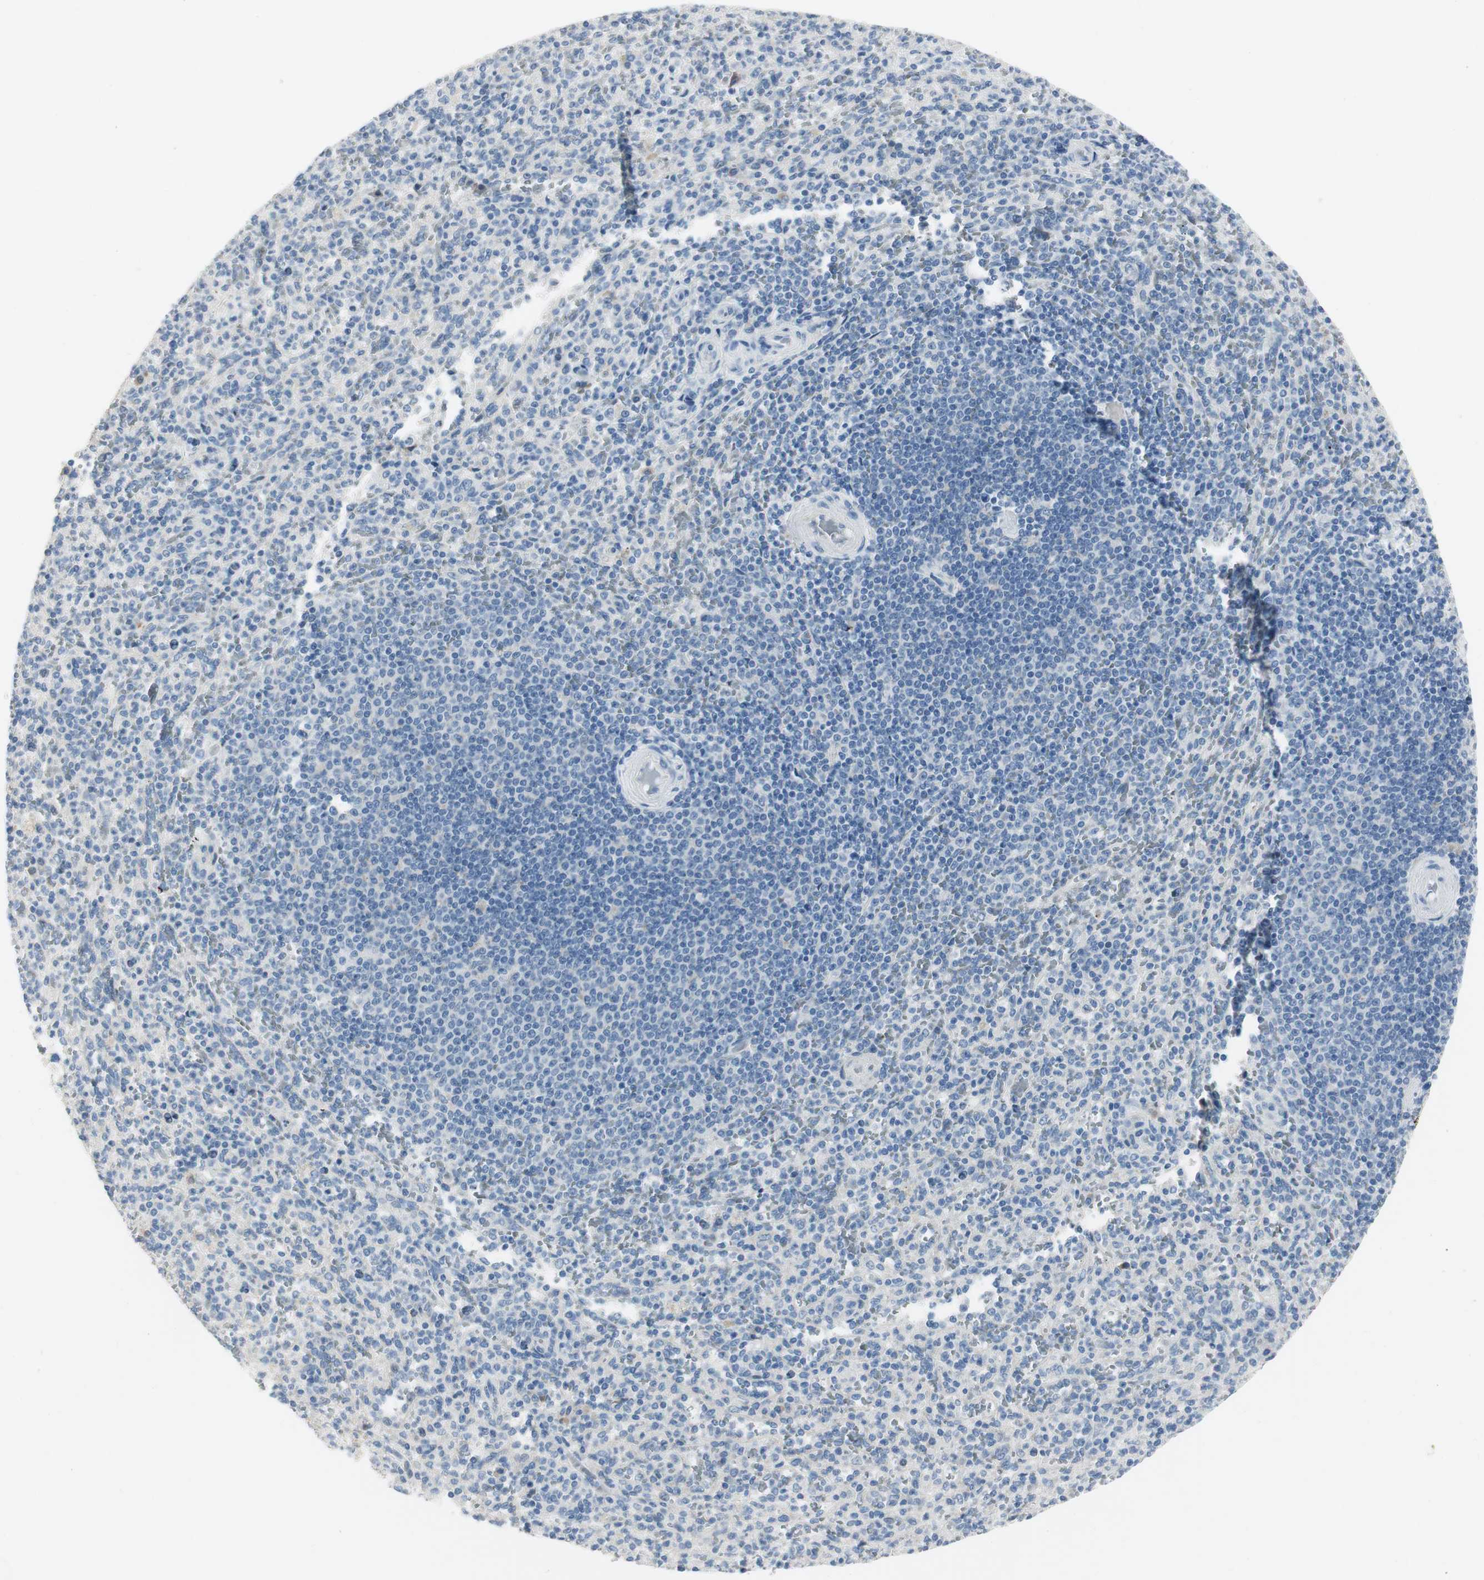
{"staining": {"intensity": "negative", "quantity": "none", "location": "none"}, "tissue": "spleen", "cell_type": "Cells in red pulp", "image_type": "normal", "snomed": [{"axis": "morphology", "description": "Normal tissue, NOS"}, {"axis": "topography", "description": "Spleen"}], "caption": "Histopathology image shows no protein positivity in cells in red pulp of benign spleen.", "gene": "SPINK4", "patient": {"sex": "male", "age": 36}}